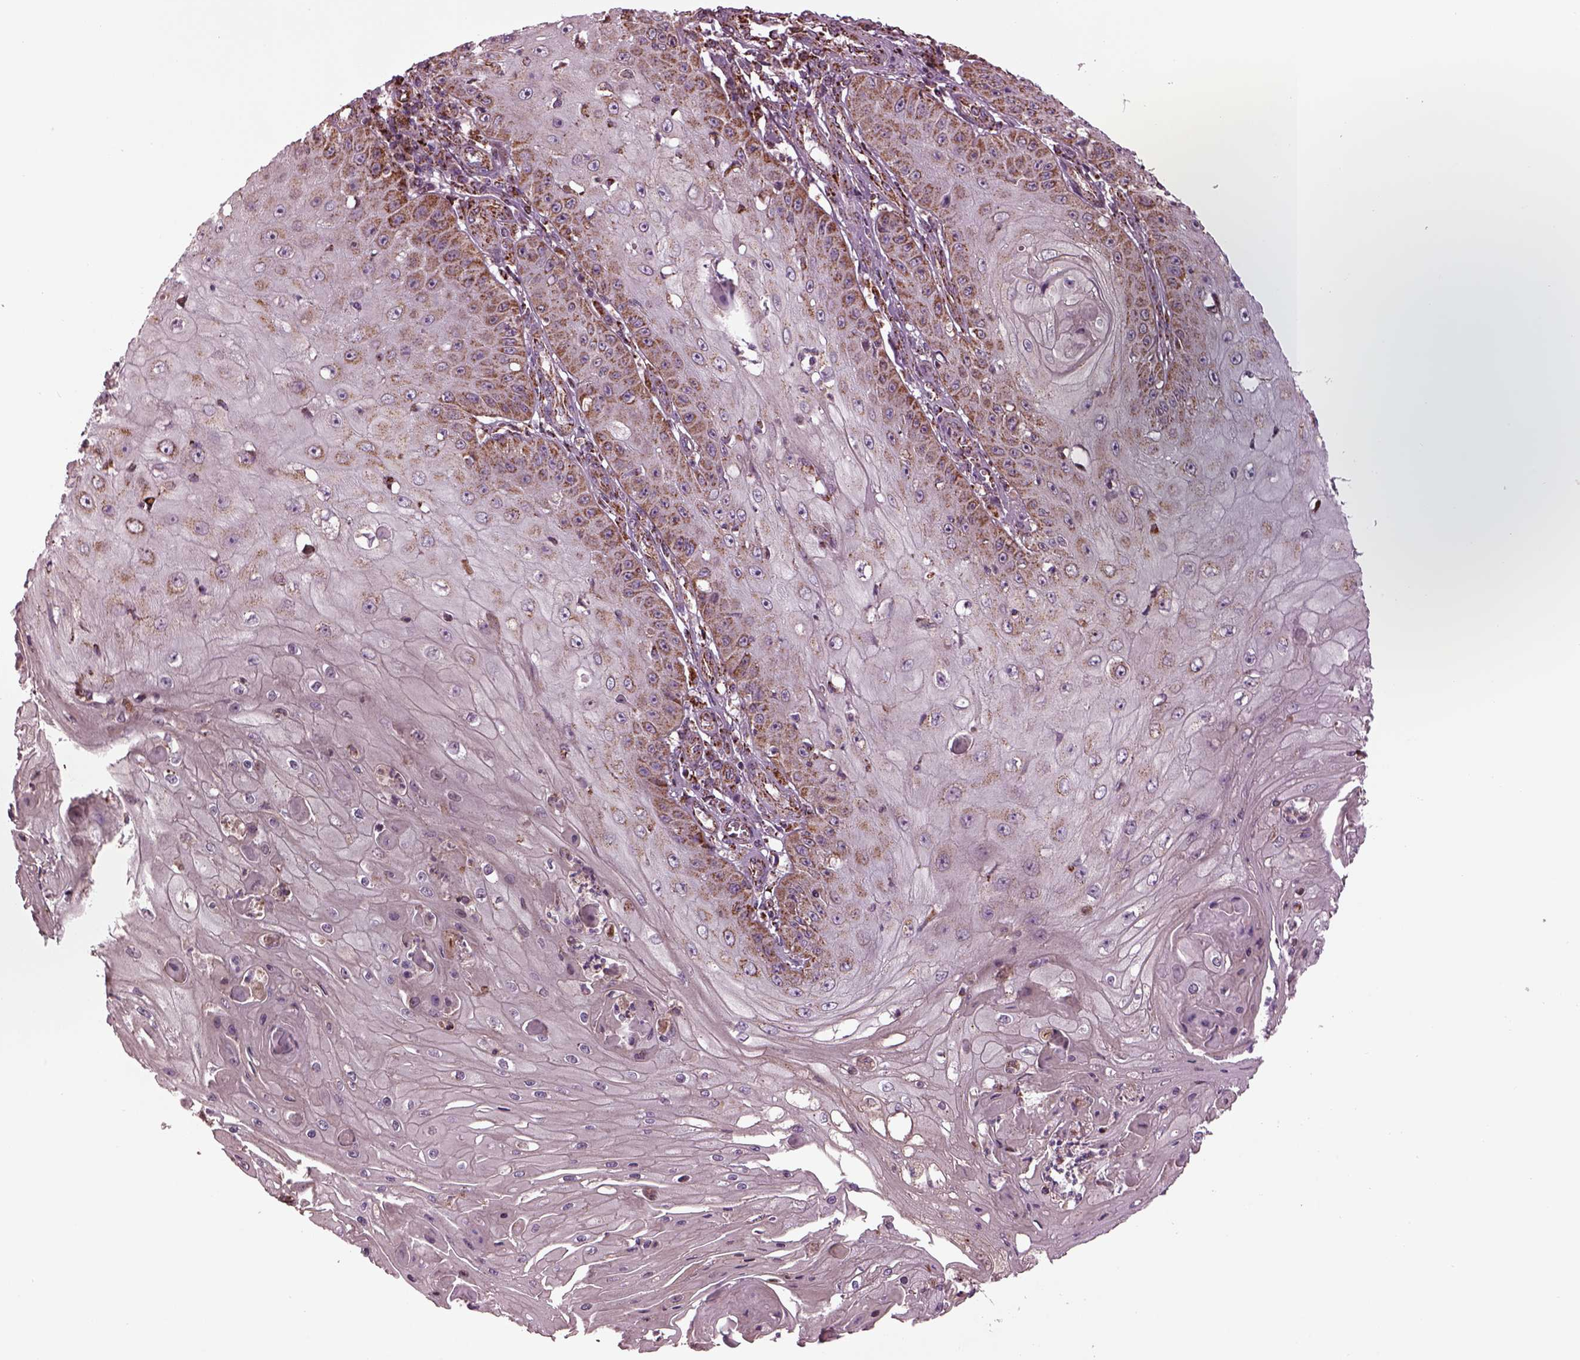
{"staining": {"intensity": "weak", "quantity": "25%-75%", "location": "cytoplasmic/membranous"}, "tissue": "skin cancer", "cell_type": "Tumor cells", "image_type": "cancer", "snomed": [{"axis": "morphology", "description": "Squamous cell carcinoma, NOS"}, {"axis": "topography", "description": "Skin"}], "caption": "This is a histology image of immunohistochemistry (IHC) staining of skin cancer, which shows weak staining in the cytoplasmic/membranous of tumor cells.", "gene": "TMEM254", "patient": {"sex": "male", "age": 70}}